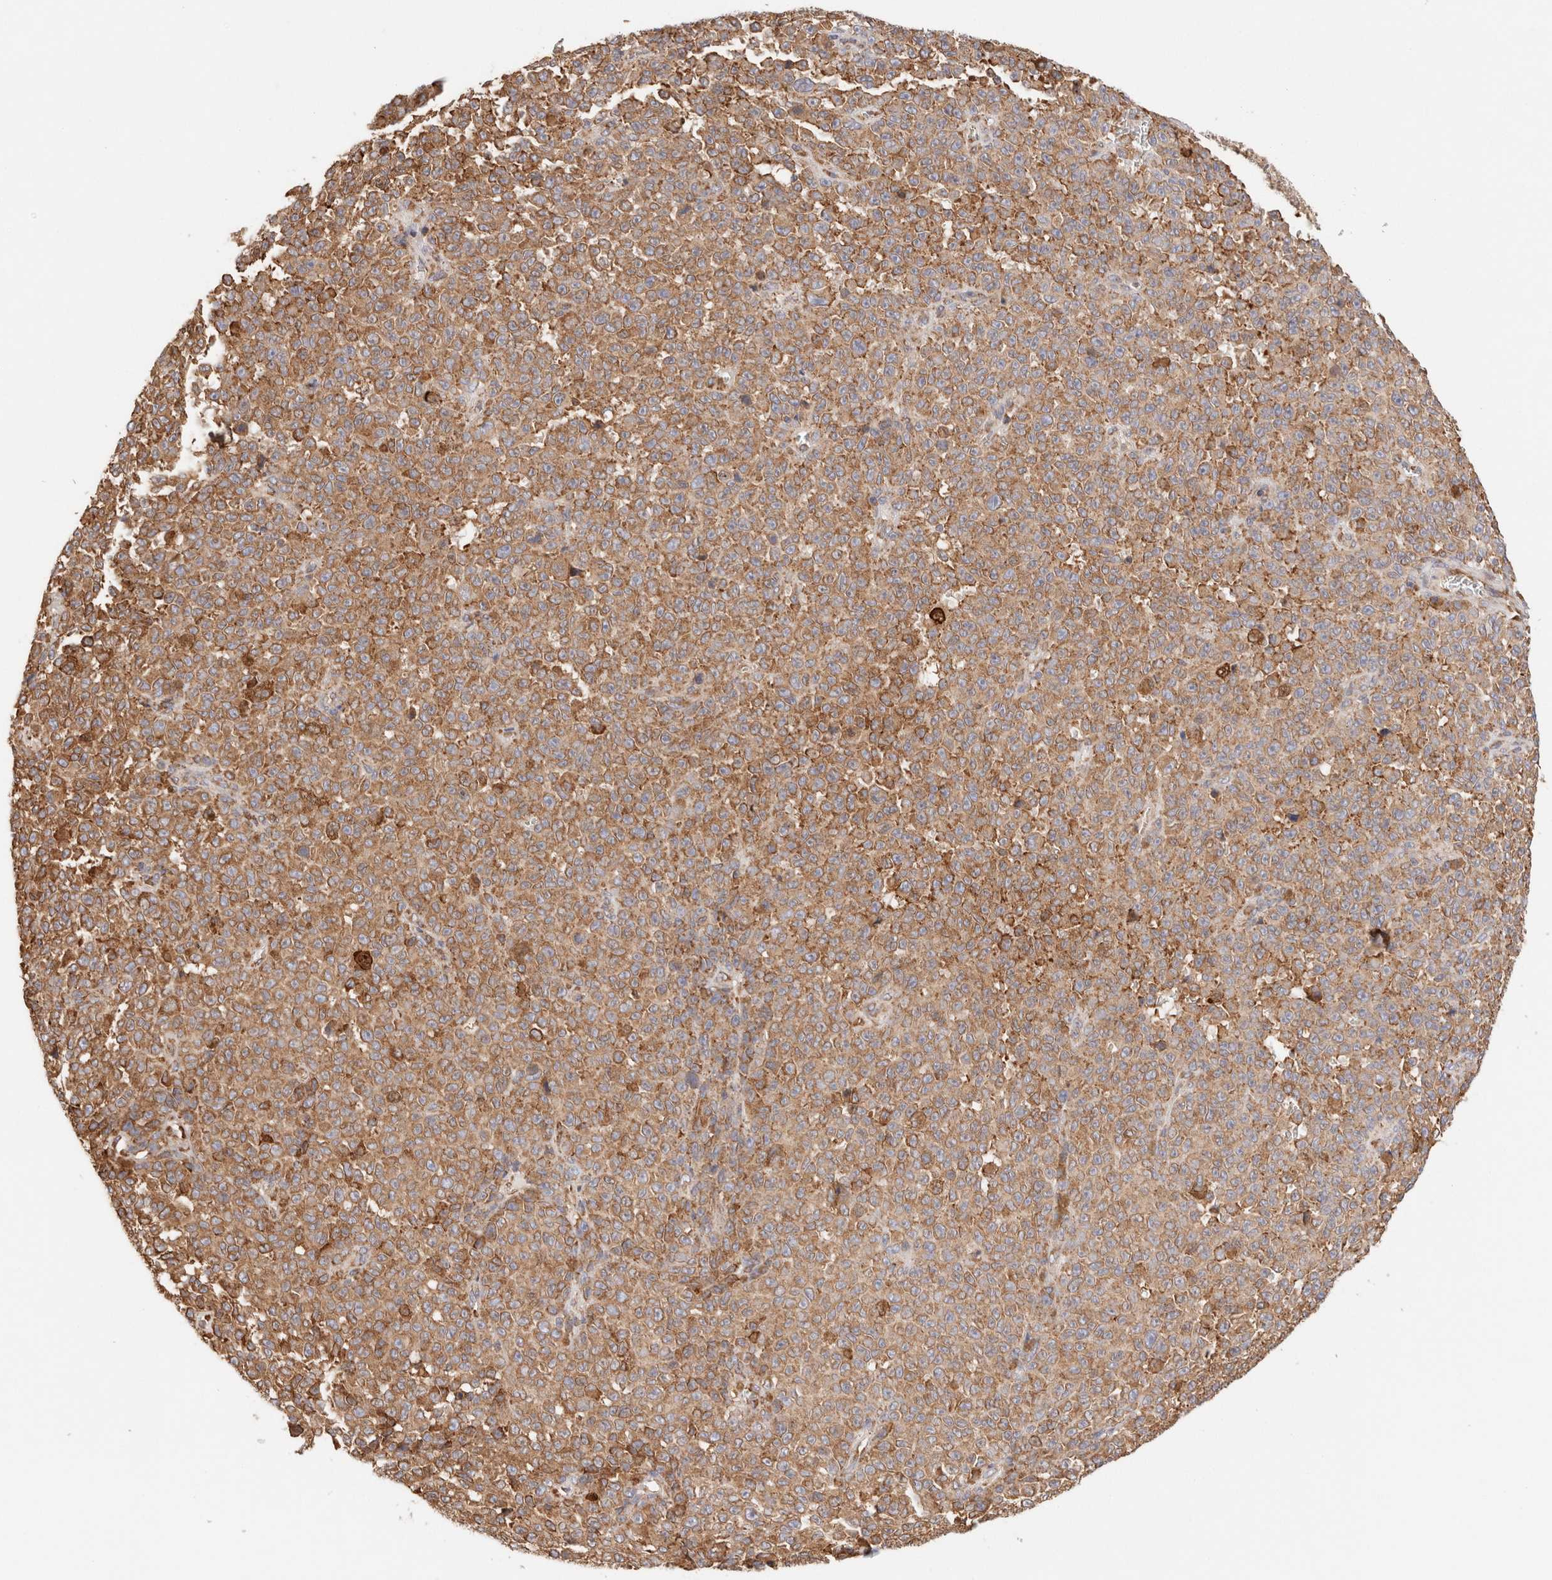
{"staining": {"intensity": "moderate", "quantity": ">75%", "location": "cytoplasmic/membranous"}, "tissue": "melanoma", "cell_type": "Tumor cells", "image_type": "cancer", "snomed": [{"axis": "morphology", "description": "Malignant melanoma, NOS"}, {"axis": "topography", "description": "Skin"}], "caption": "Moderate cytoplasmic/membranous staining is present in approximately >75% of tumor cells in melanoma.", "gene": "FER", "patient": {"sex": "female", "age": 82}}